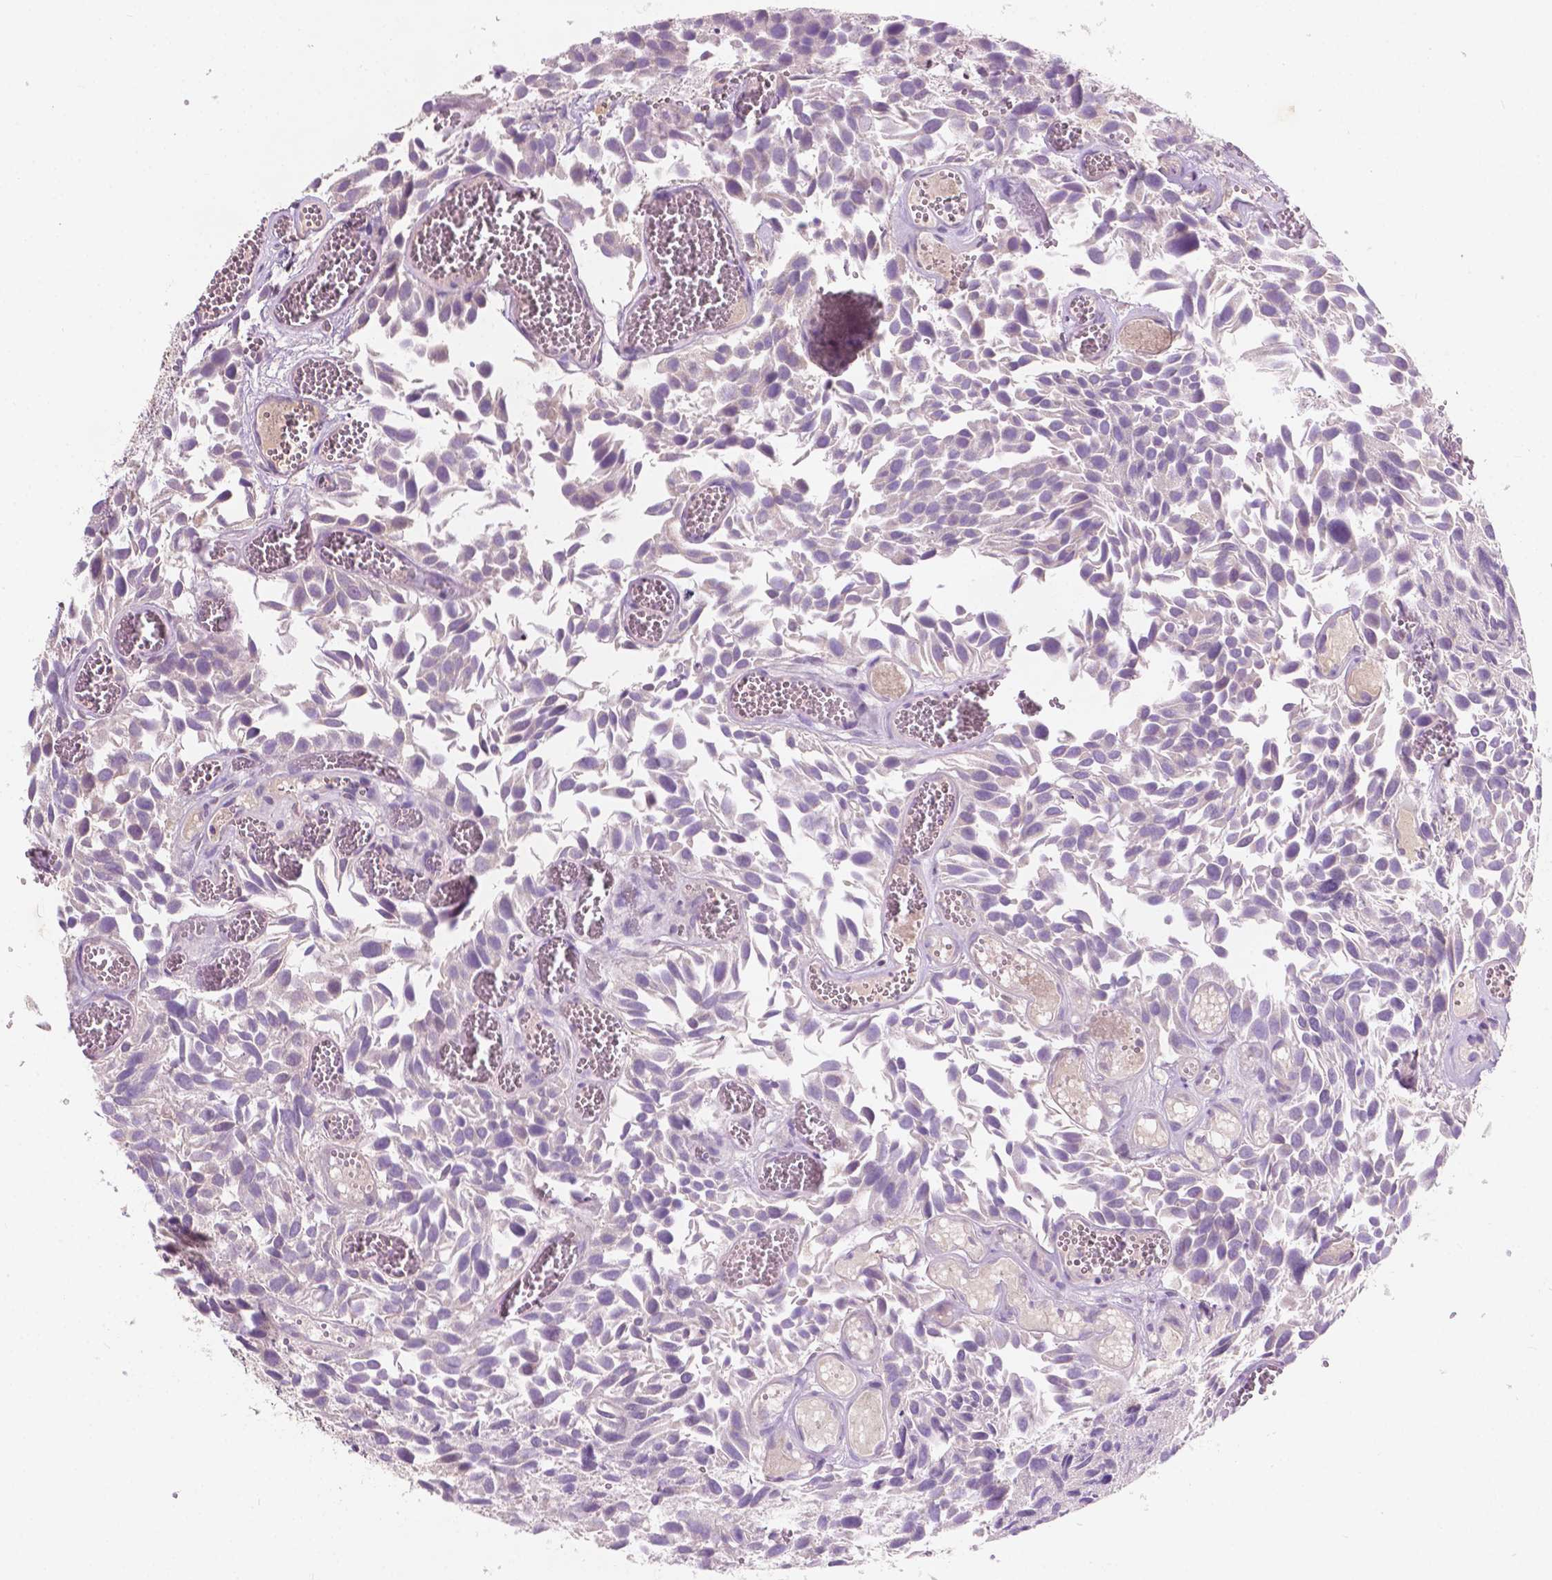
{"staining": {"intensity": "negative", "quantity": "none", "location": "none"}, "tissue": "urothelial cancer", "cell_type": "Tumor cells", "image_type": "cancer", "snomed": [{"axis": "morphology", "description": "Urothelial carcinoma, Low grade"}, {"axis": "topography", "description": "Urinary bladder"}], "caption": "Photomicrograph shows no protein positivity in tumor cells of urothelial cancer tissue.", "gene": "GPR37", "patient": {"sex": "female", "age": 69}}